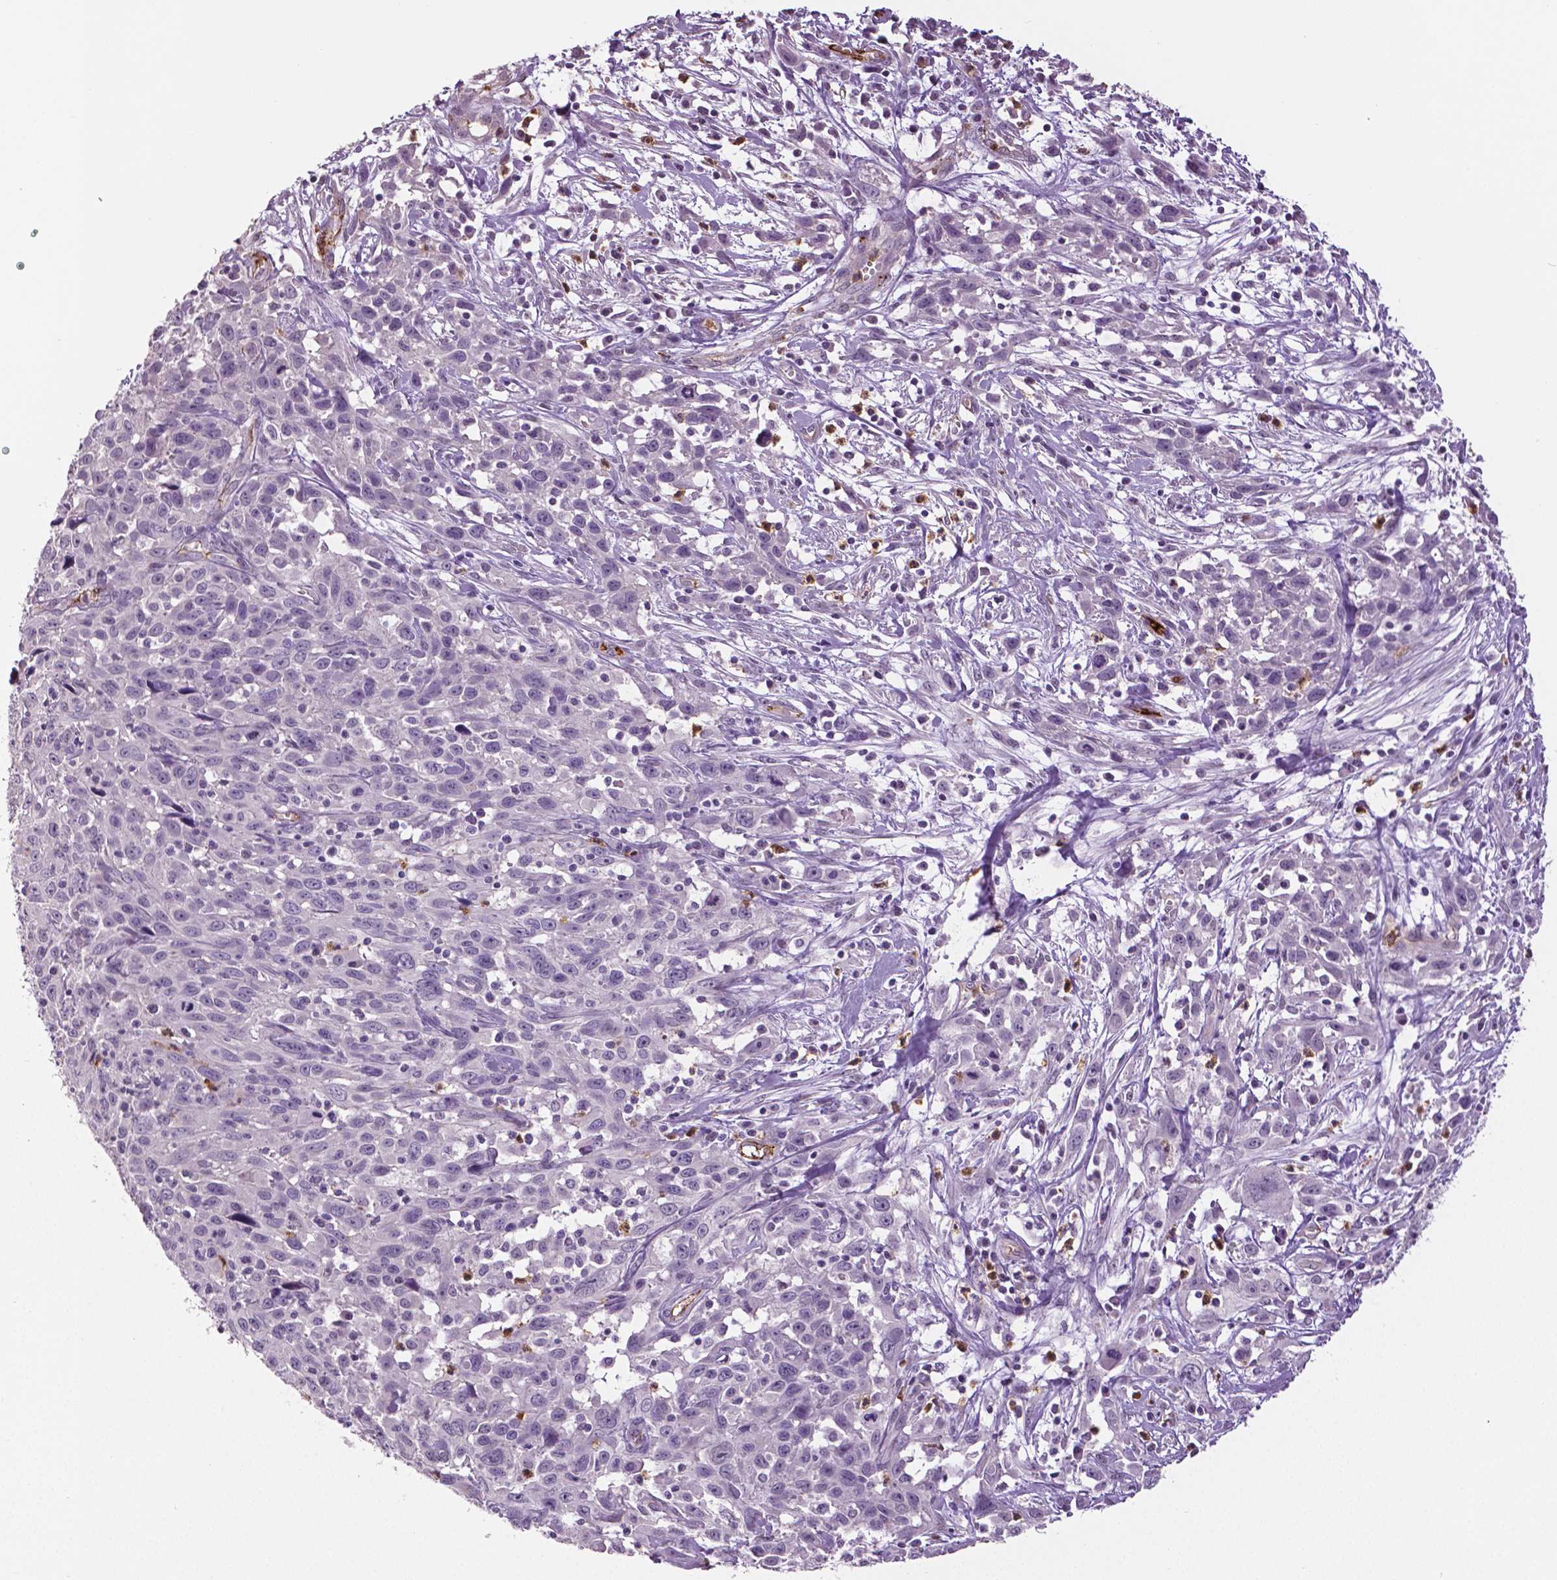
{"staining": {"intensity": "negative", "quantity": "none", "location": "none"}, "tissue": "cervical cancer", "cell_type": "Tumor cells", "image_type": "cancer", "snomed": [{"axis": "morphology", "description": "Squamous cell carcinoma, NOS"}, {"axis": "topography", "description": "Cervix"}], "caption": "Tumor cells are negative for protein expression in human cervical squamous cell carcinoma.", "gene": "PTPN5", "patient": {"sex": "female", "age": 38}}